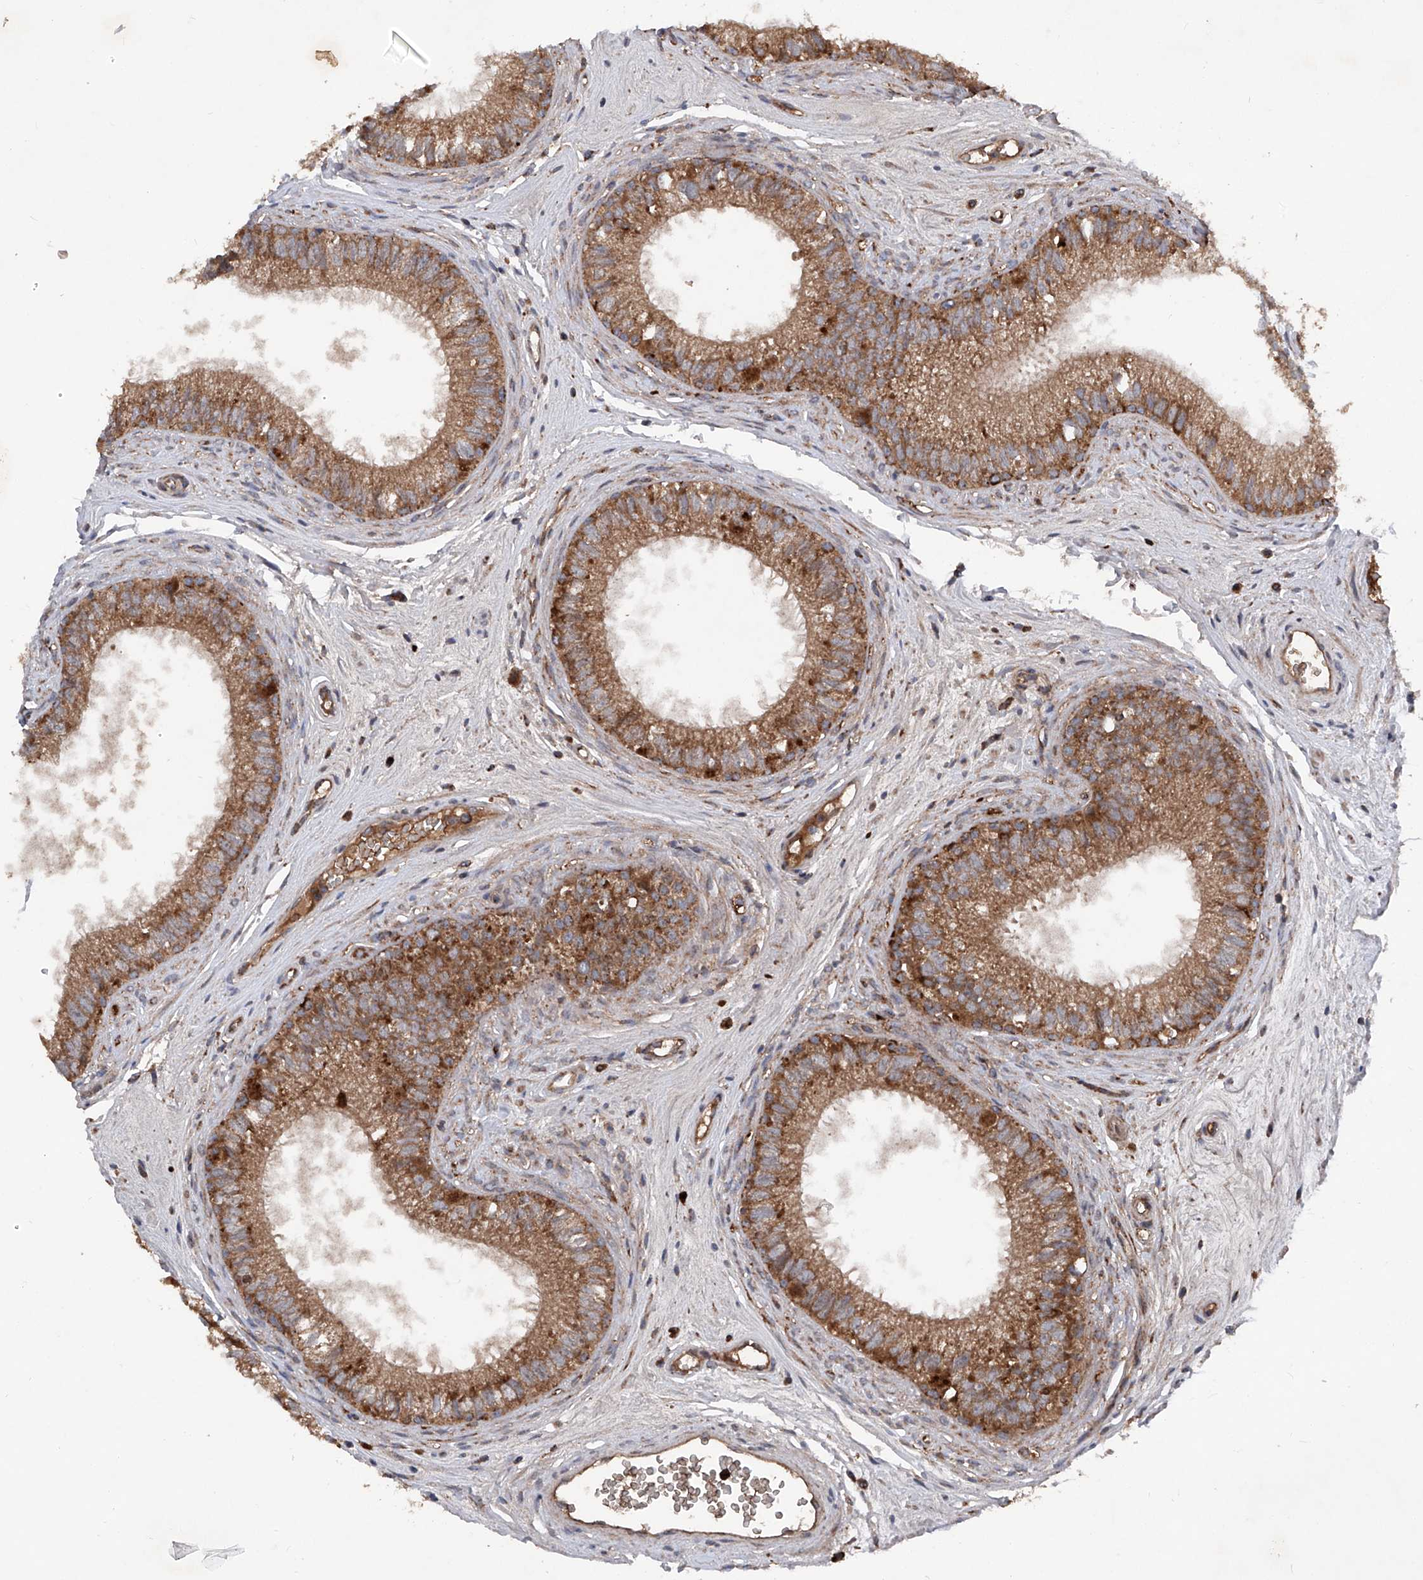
{"staining": {"intensity": "strong", "quantity": "<25%", "location": "cytoplasmic/membranous"}, "tissue": "epididymis", "cell_type": "Glandular cells", "image_type": "normal", "snomed": [{"axis": "morphology", "description": "Normal tissue, NOS"}, {"axis": "topography", "description": "Epididymis"}], "caption": "Immunohistochemical staining of unremarkable human epididymis demonstrates <25% levels of strong cytoplasmic/membranous protein expression in about <25% of glandular cells.", "gene": "DAD1", "patient": {"sex": "male", "age": 71}}